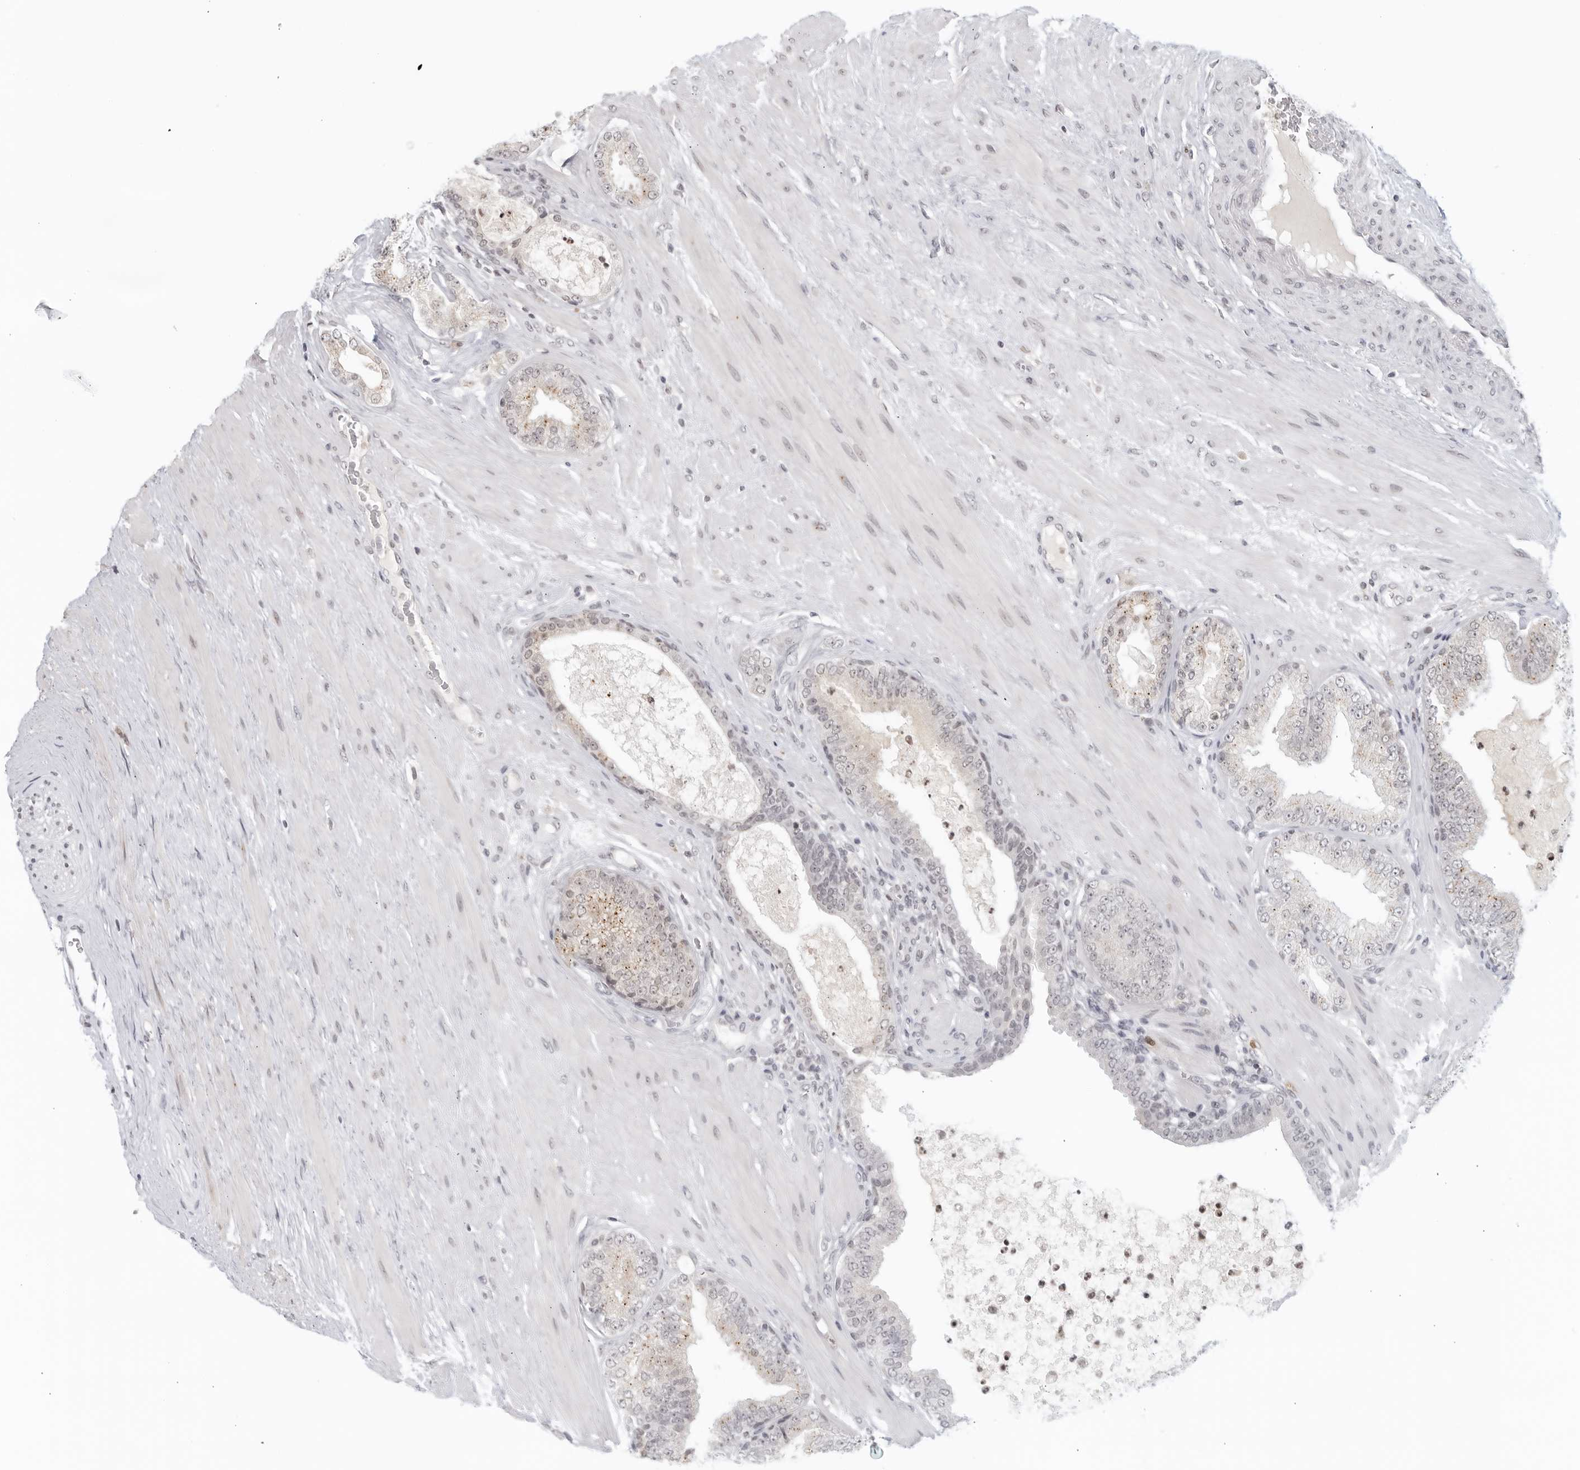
{"staining": {"intensity": "weak", "quantity": "<25%", "location": "cytoplasmic/membranous"}, "tissue": "prostate cancer", "cell_type": "Tumor cells", "image_type": "cancer", "snomed": [{"axis": "morphology", "description": "Adenocarcinoma, Low grade"}, {"axis": "topography", "description": "Prostate"}], "caption": "Tumor cells are negative for protein expression in human prostate cancer (adenocarcinoma (low-grade)).", "gene": "RAB11FIP3", "patient": {"sex": "male", "age": 63}}